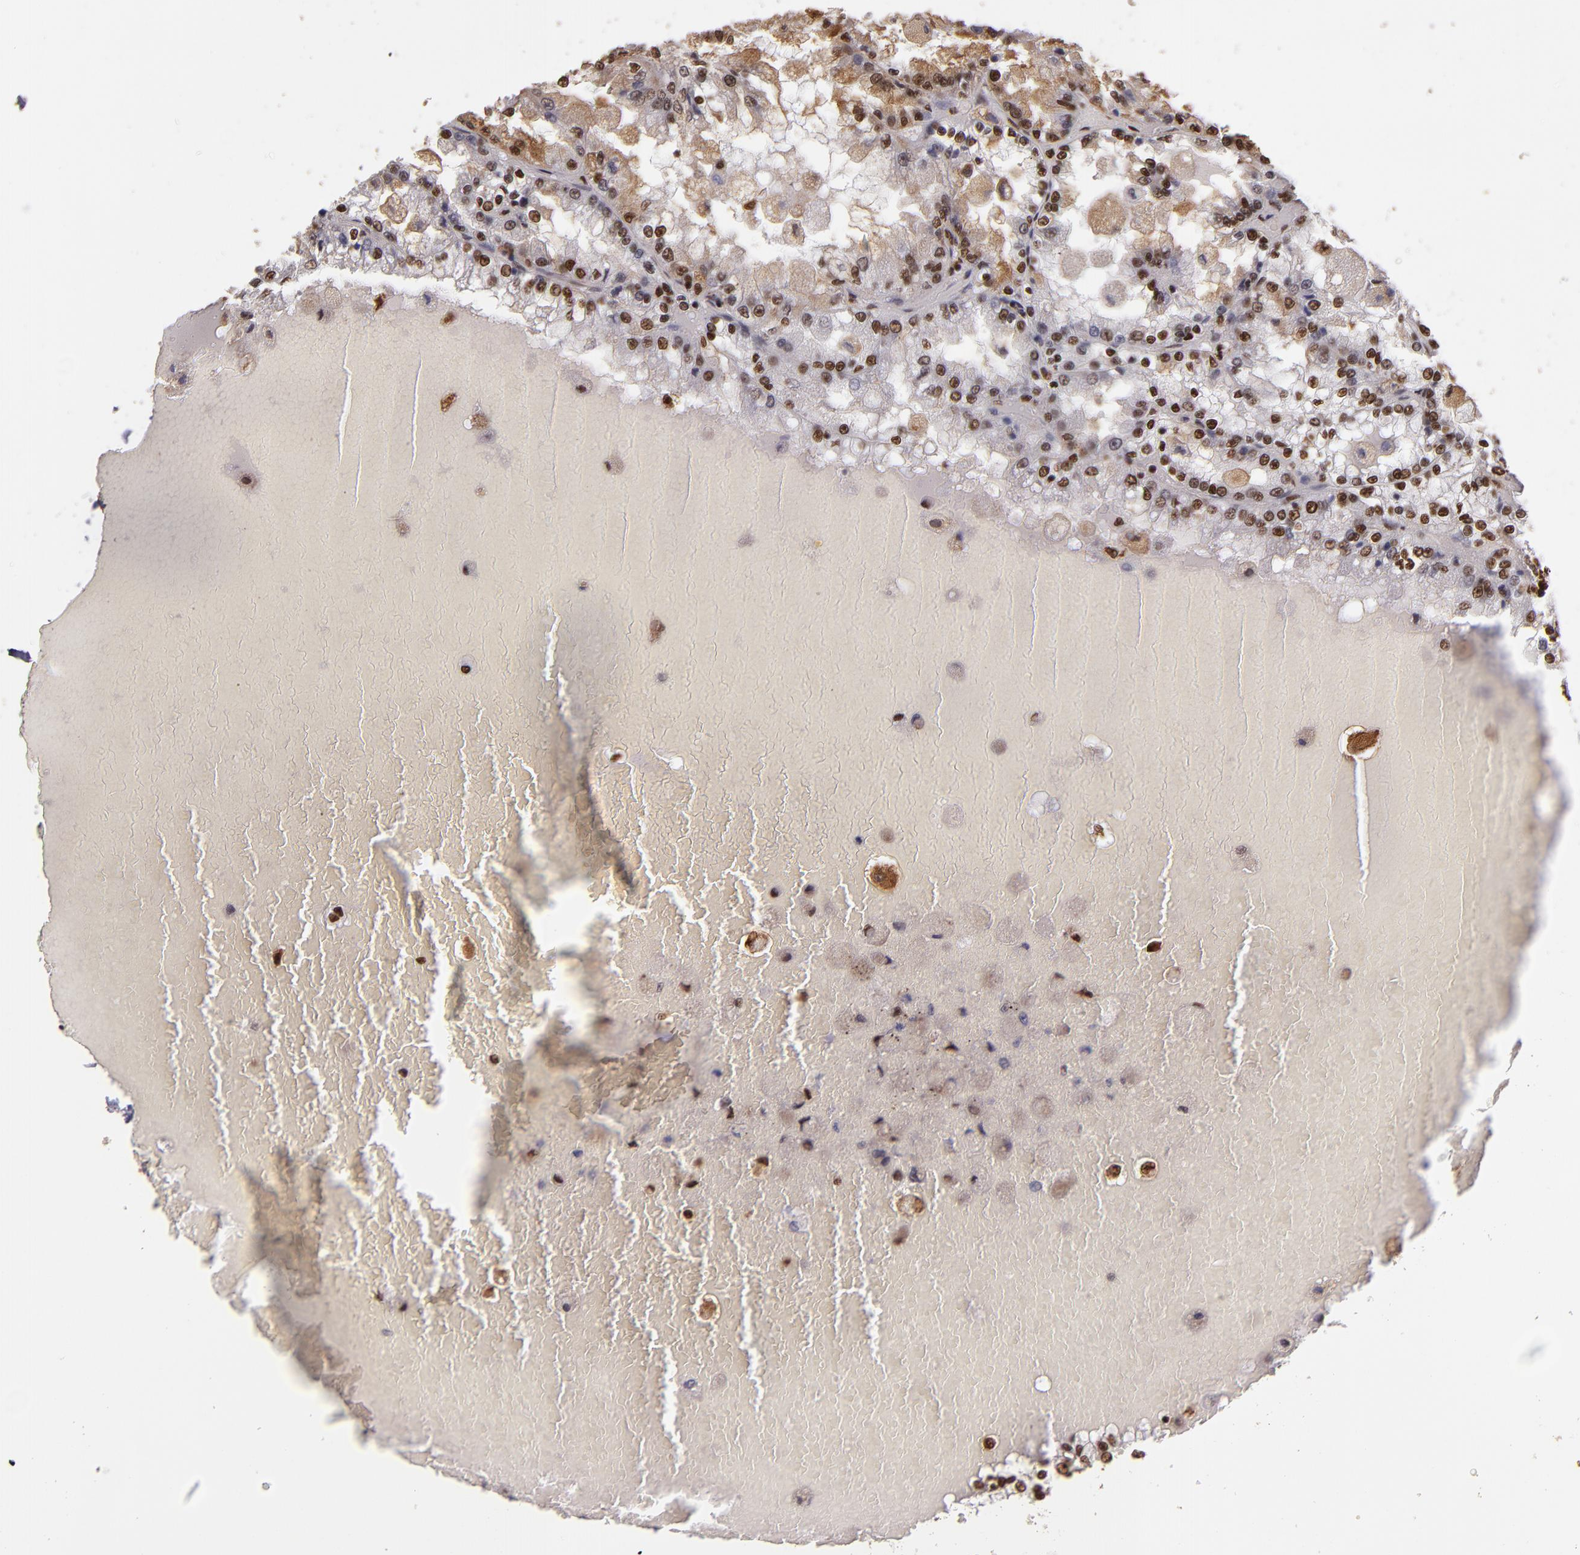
{"staining": {"intensity": "weak", "quantity": ">75%", "location": "nuclear"}, "tissue": "renal cancer", "cell_type": "Tumor cells", "image_type": "cancer", "snomed": [{"axis": "morphology", "description": "Adenocarcinoma, NOS"}, {"axis": "topography", "description": "Kidney"}], "caption": "A photomicrograph of renal adenocarcinoma stained for a protein exhibits weak nuclear brown staining in tumor cells. The staining was performed using DAB to visualize the protein expression in brown, while the nuclei were stained in blue with hematoxylin (Magnification: 20x).", "gene": "SP1", "patient": {"sex": "female", "age": 56}}